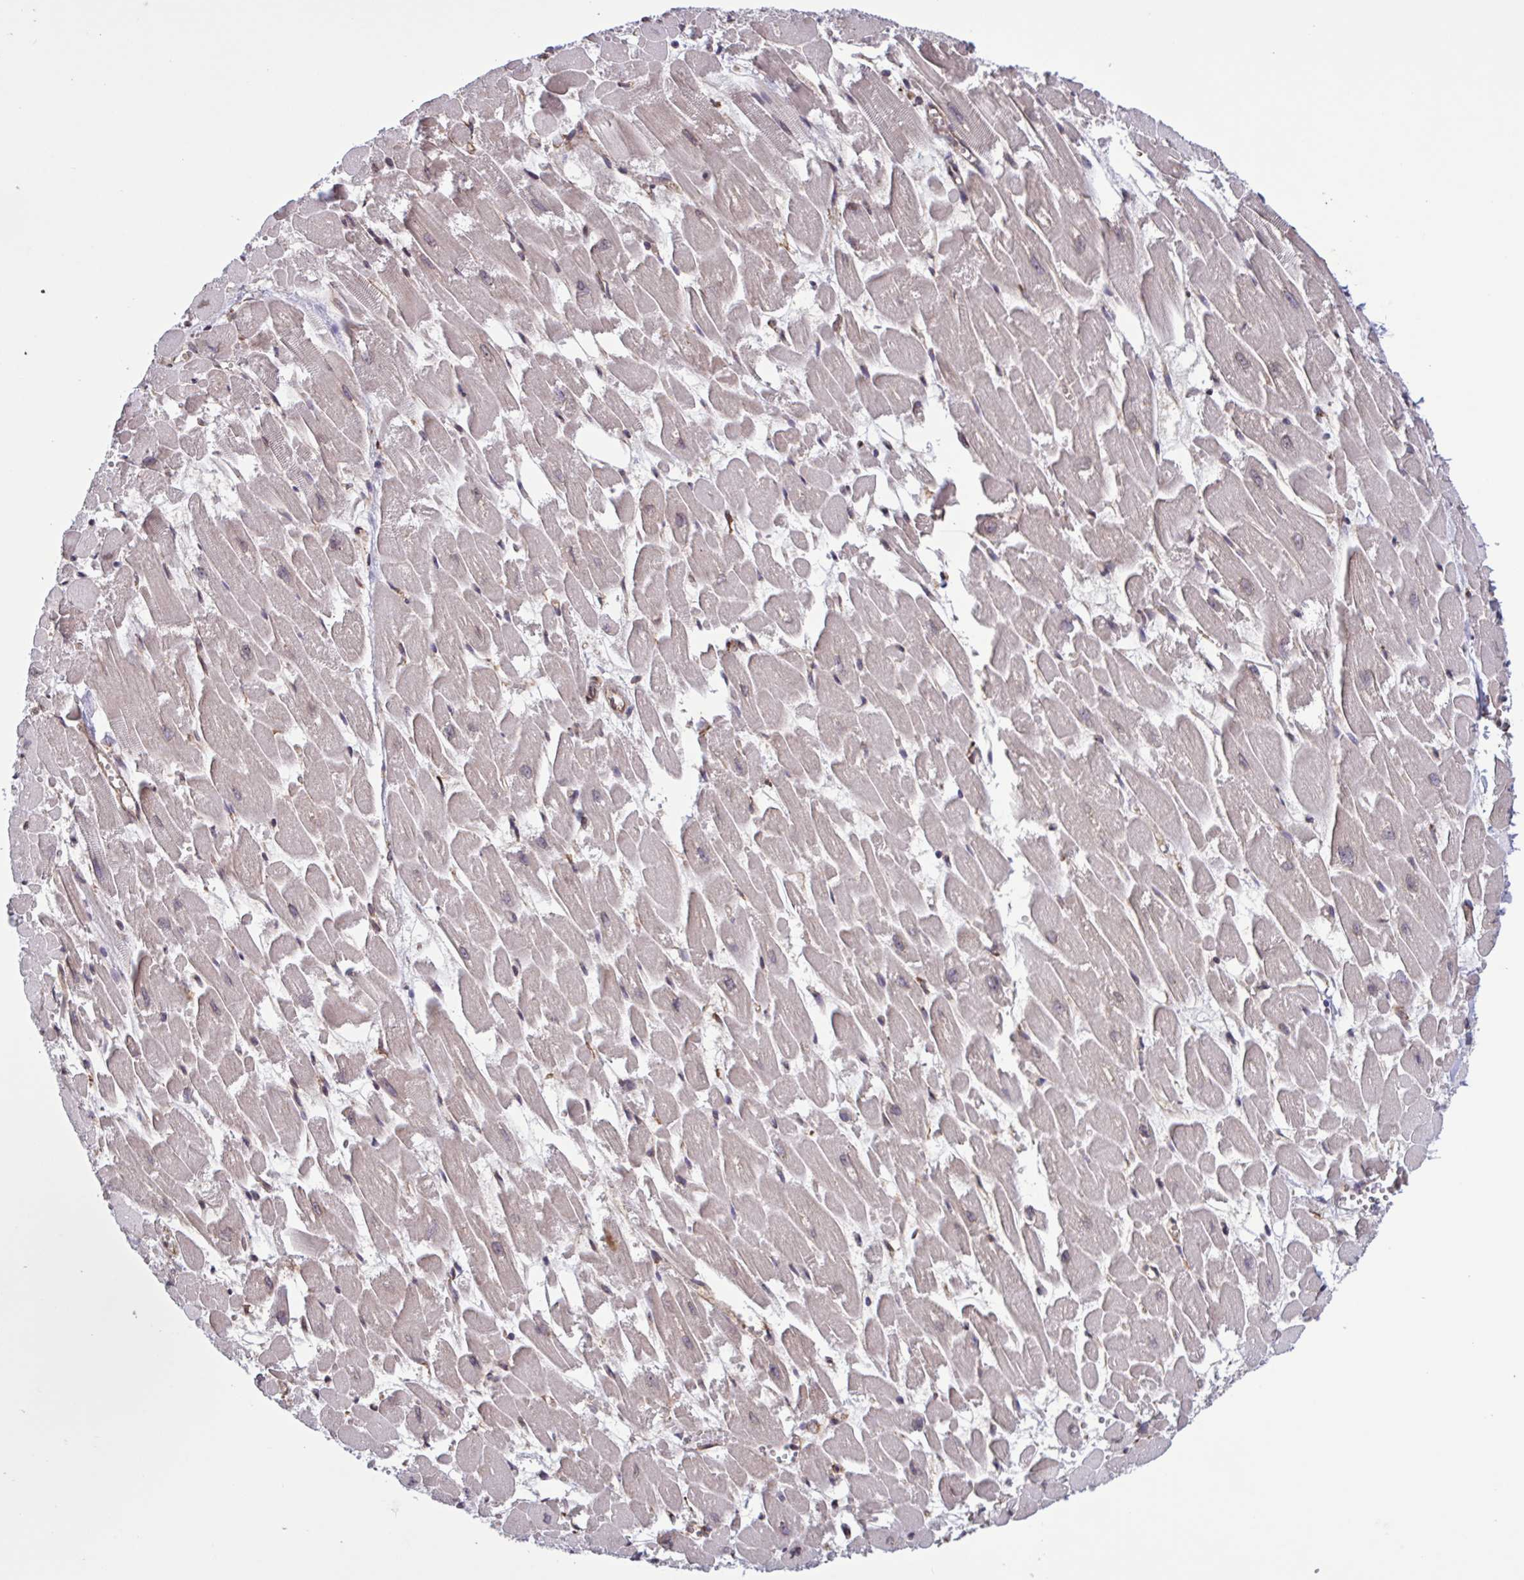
{"staining": {"intensity": "weak", "quantity": "25%-75%", "location": "cytoplasmic/membranous"}, "tissue": "heart muscle", "cell_type": "Cardiomyocytes", "image_type": "normal", "snomed": [{"axis": "morphology", "description": "Normal tissue, NOS"}, {"axis": "topography", "description": "Heart"}], "caption": "Normal heart muscle reveals weak cytoplasmic/membranous staining in about 25%-75% of cardiomyocytes, visualized by immunohistochemistry.", "gene": "SEC63", "patient": {"sex": "female", "age": 52}}